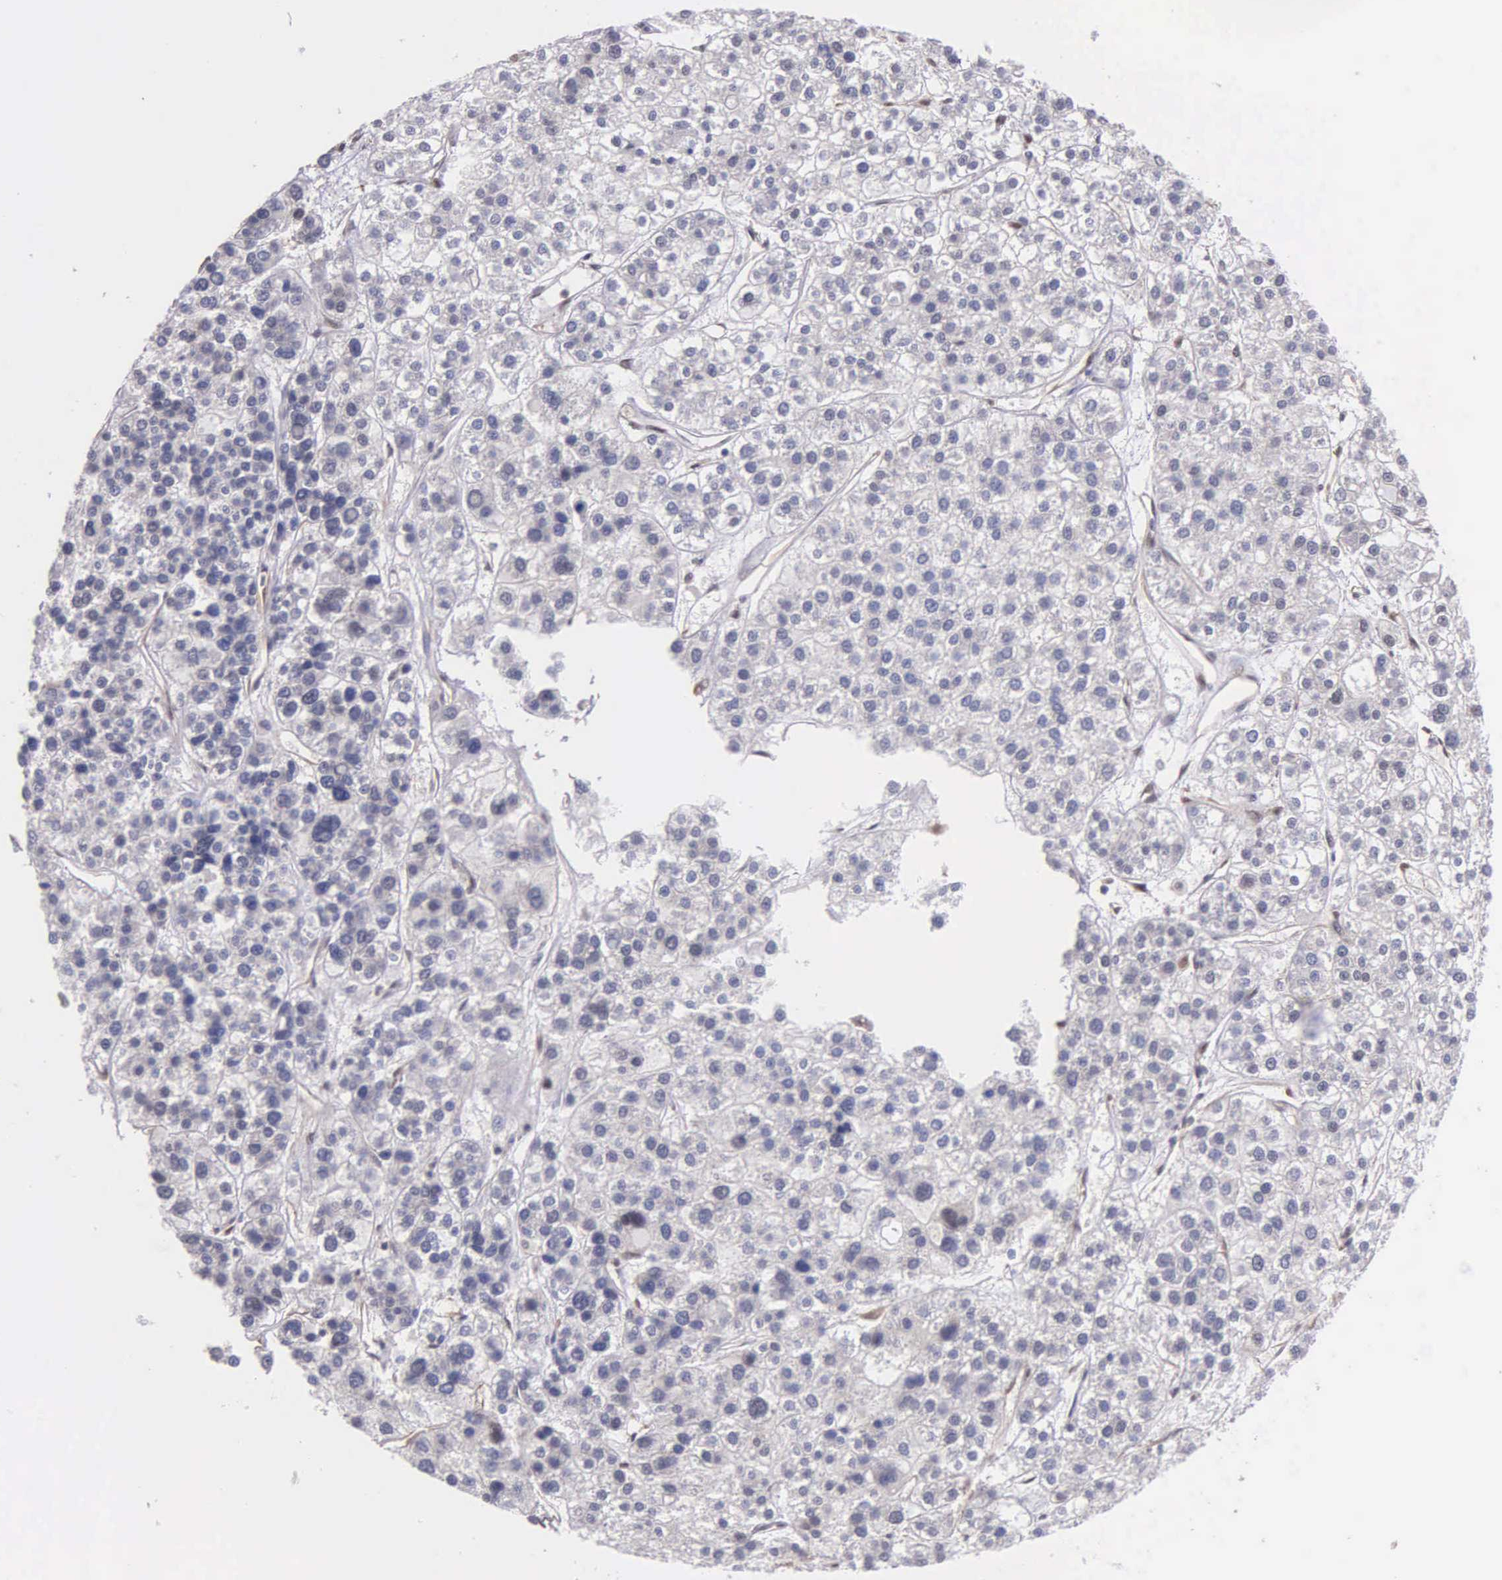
{"staining": {"intensity": "weak", "quantity": "<25%", "location": "cytoplasmic/membranous,nuclear"}, "tissue": "liver cancer", "cell_type": "Tumor cells", "image_type": "cancer", "snomed": [{"axis": "morphology", "description": "Carcinoma, Hepatocellular, NOS"}, {"axis": "topography", "description": "Liver"}], "caption": "An image of human hepatocellular carcinoma (liver) is negative for staining in tumor cells.", "gene": "PSMC1", "patient": {"sex": "female", "age": 85}}